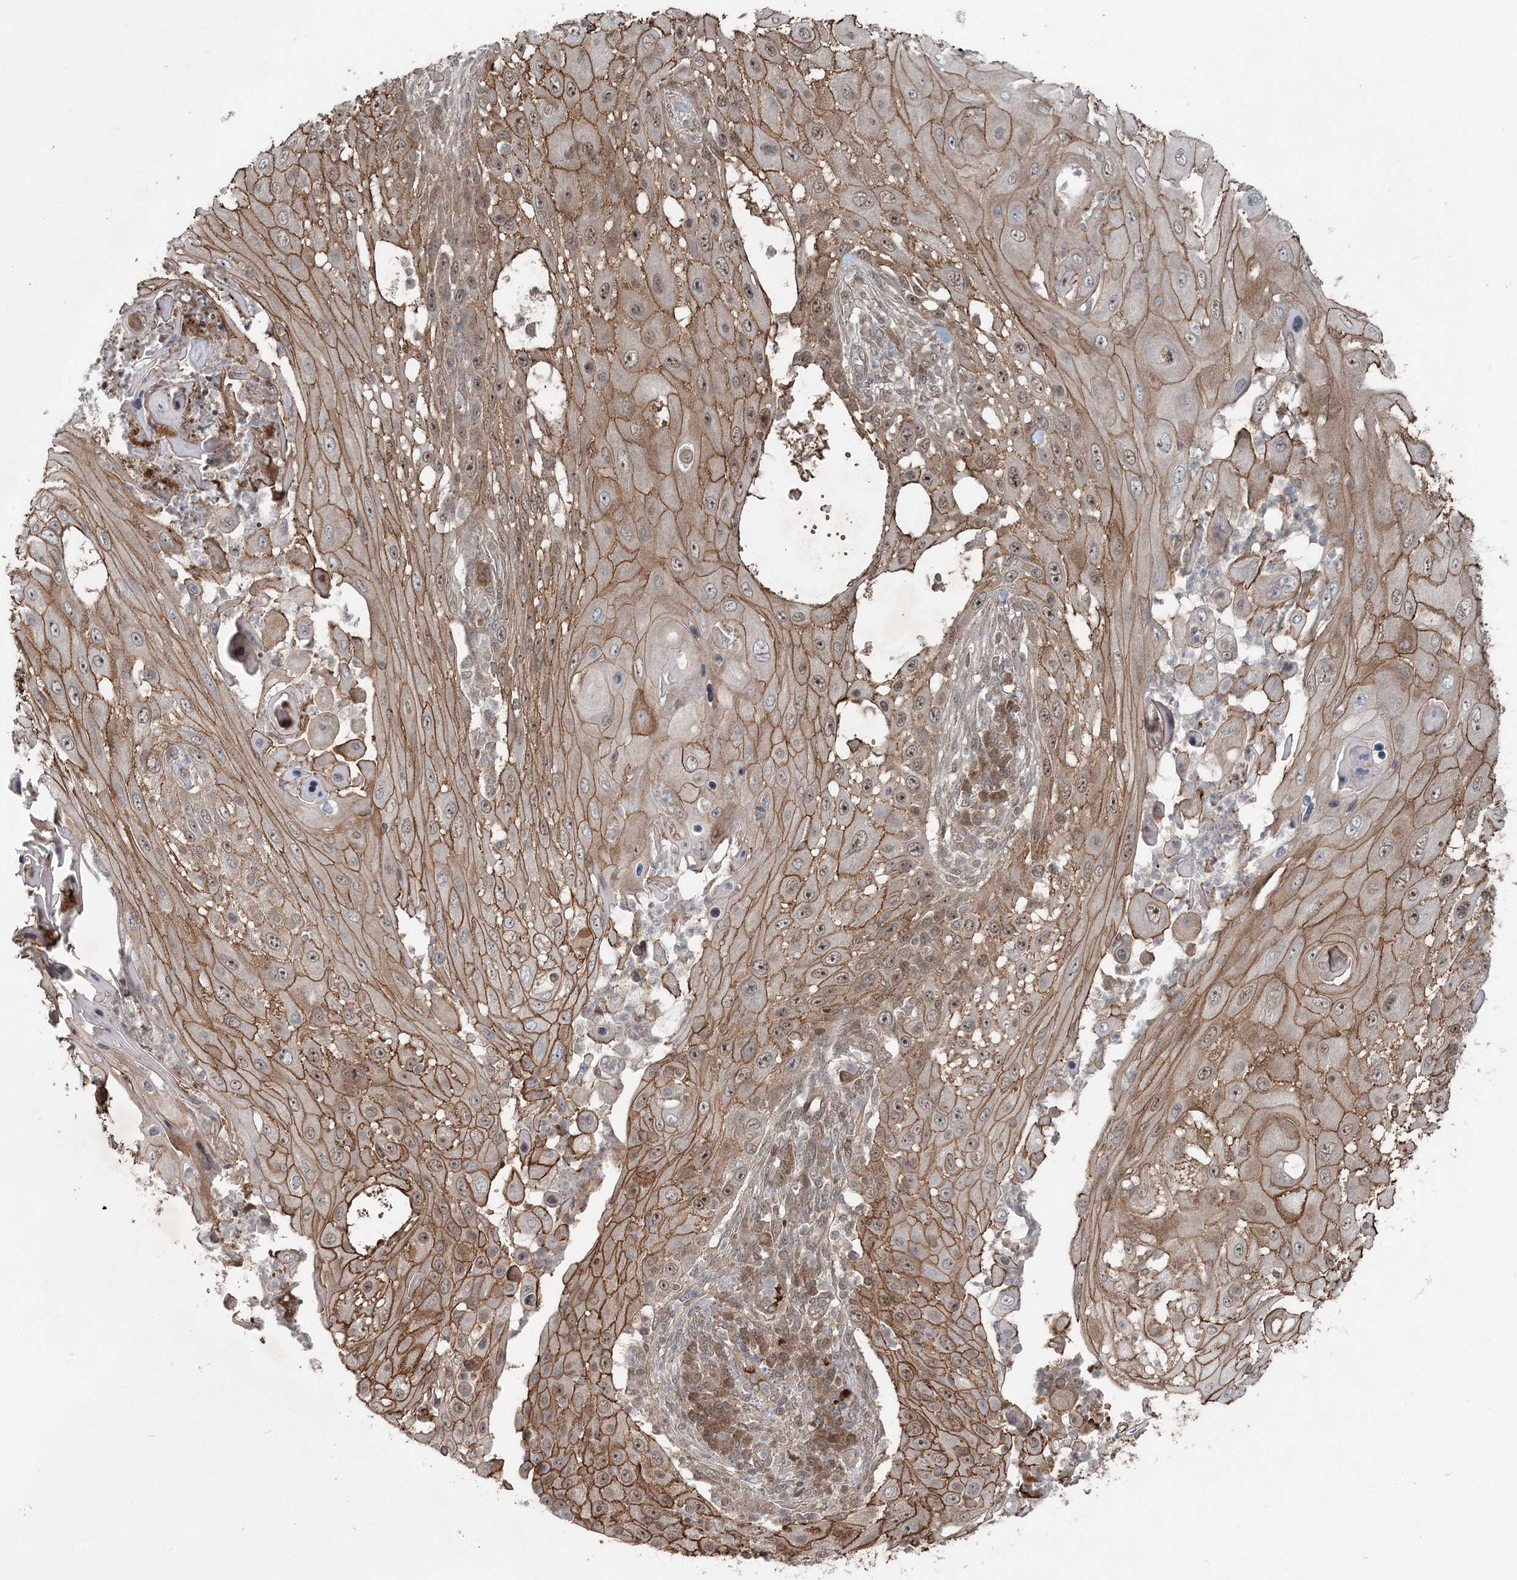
{"staining": {"intensity": "moderate", "quantity": ">75%", "location": "cytoplasmic/membranous,nuclear"}, "tissue": "skin cancer", "cell_type": "Tumor cells", "image_type": "cancer", "snomed": [{"axis": "morphology", "description": "Squamous cell carcinoma, NOS"}, {"axis": "topography", "description": "Skin"}], "caption": "Skin squamous cell carcinoma stained with a brown dye displays moderate cytoplasmic/membranous and nuclear positive expression in approximately >75% of tumor cells.", "gene": "FBXL17", "patient": {"sex": "female", "age": 44}}